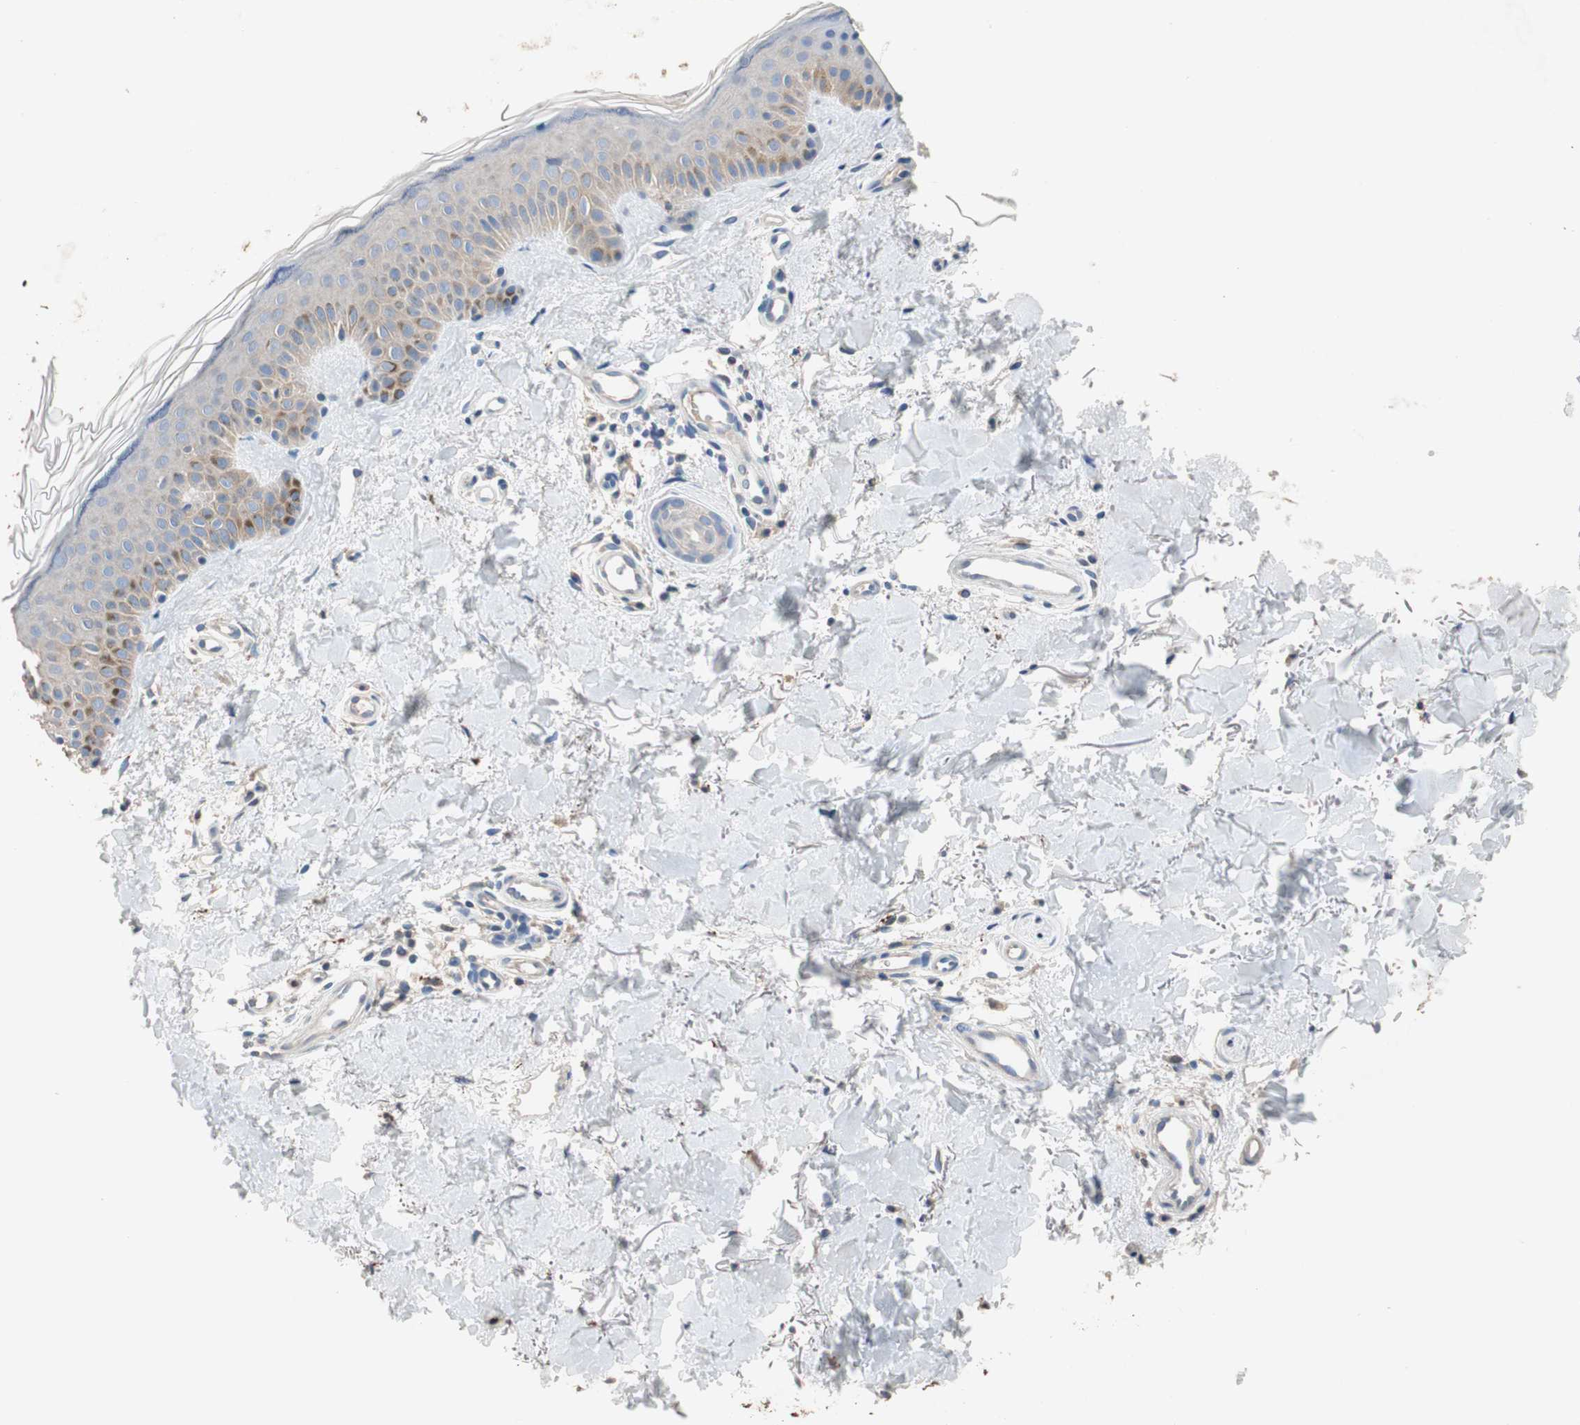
{"staining": {"intensity": "weak", "quantity": ">75%", "location": "cytoplasmic/membranous"}, "tissue": "skin", "cell_type": "Fibroblasts", "image_type": "normal", "snomed": [{"axis": "morphology", "description": "Normal tissue, NOS"}, {"axis": "topography", "description": "Skin"}], "caption": "The histopathology image demonstrates a brown stain indicating the presence of a protein in the cytoplasmic/membranous of fibroblasts in skin.", "gene": "ADAP1", "patient": {"sex": "male", "age": 67}}